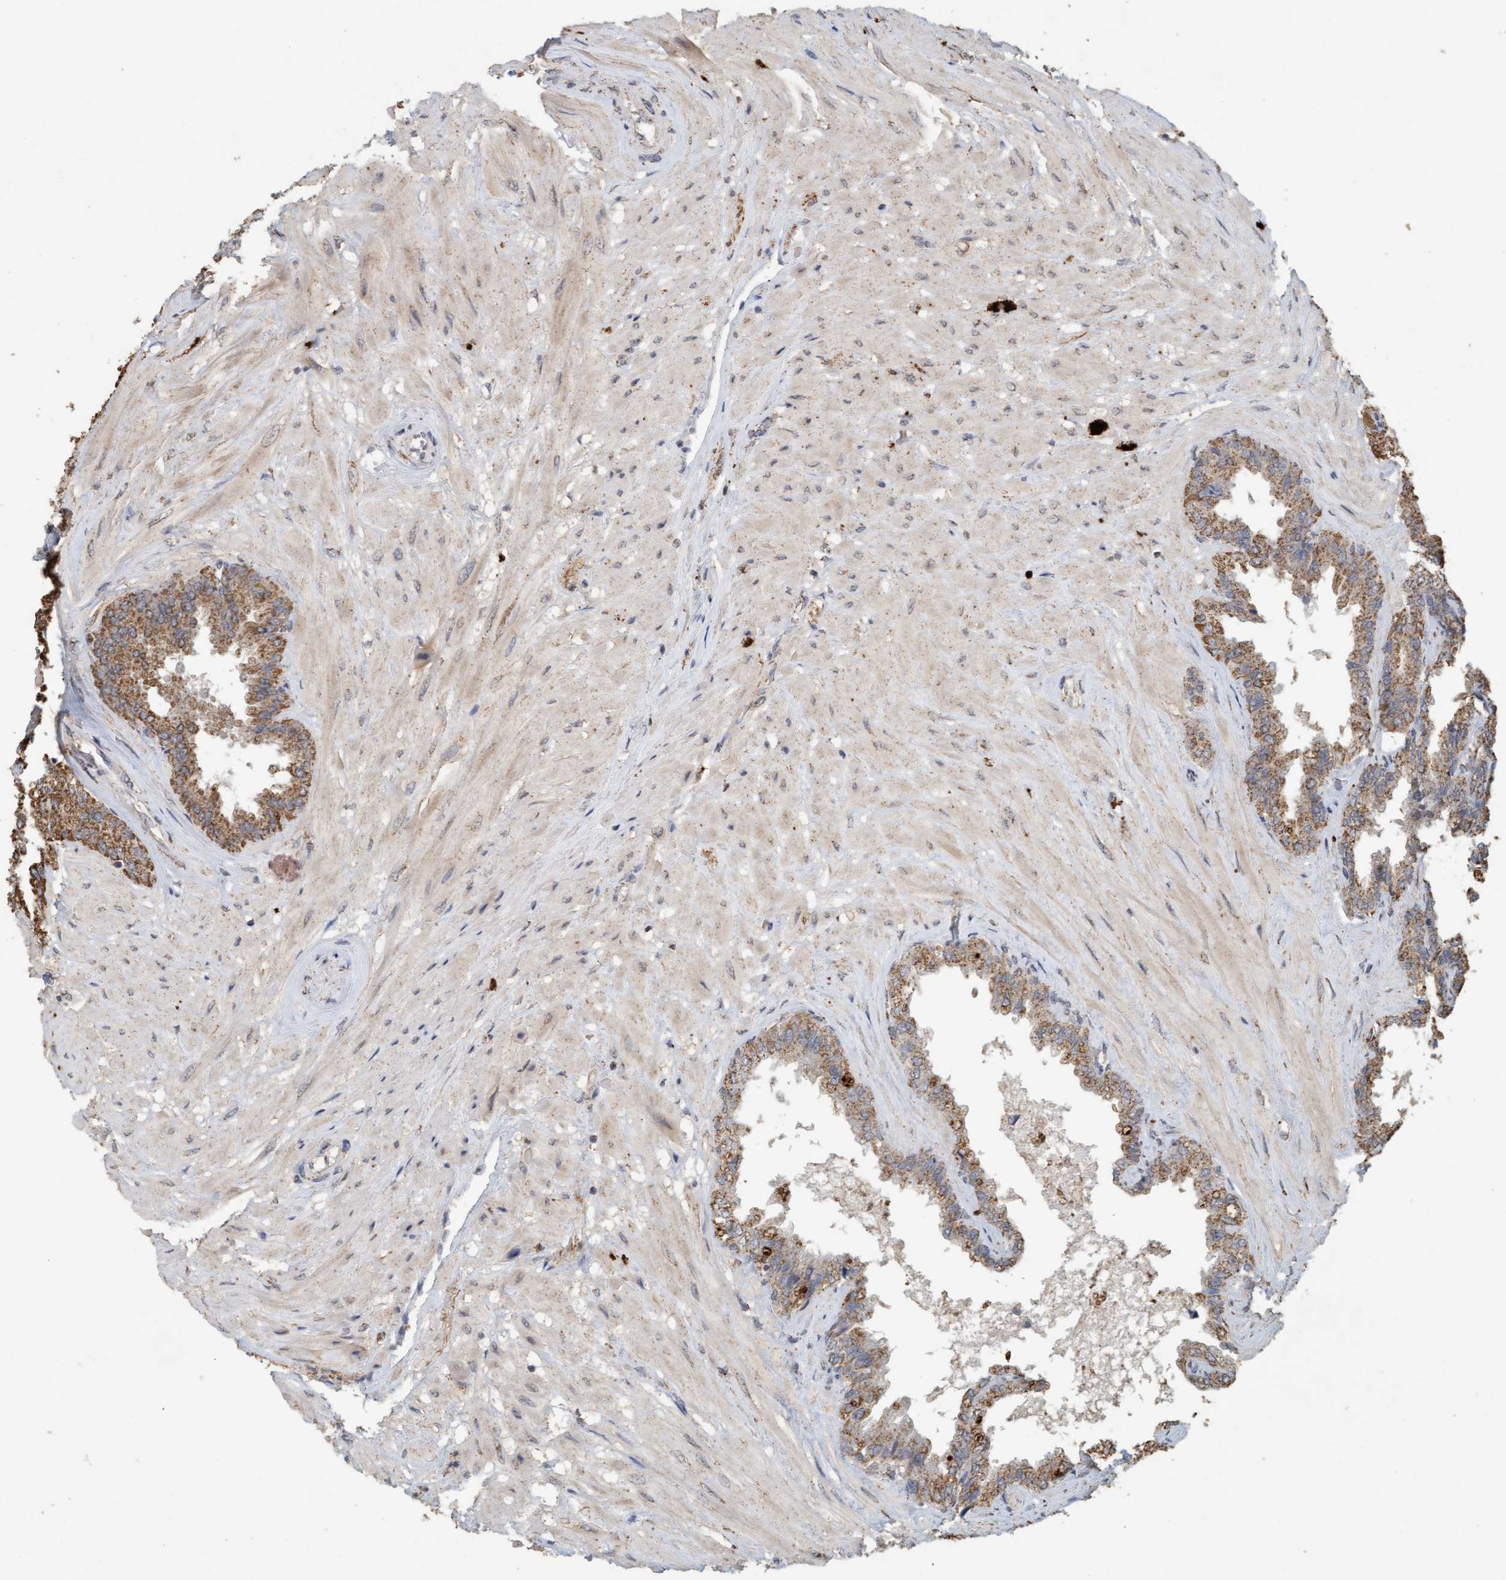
{"staining": {"intensity": "moderate", "quantity": ">75%", "location": "cytoplasmic/membranous"}, "tissue": "seminal vesicle", "cell_type": "Glandular cells", "image_type": "normal", "snomed": [{"axis": "morphology", "description": "Normal tissue, NOS"}, {"axis": "topography", "description": "Seminal veicle"}], "caption": "Immunohistochemistry photomicrograph of benign seminal vesicle: seminal vesicle stained using immunohistochemistry displays medium levels of moderate protein expression localized specifically in the cytoplasmic/membranous of glandular cells, appearing as a cytoplasmic/membranous brown color.", "gene": "VSIG8", "patient": {"sex": "male", "age": 46}}